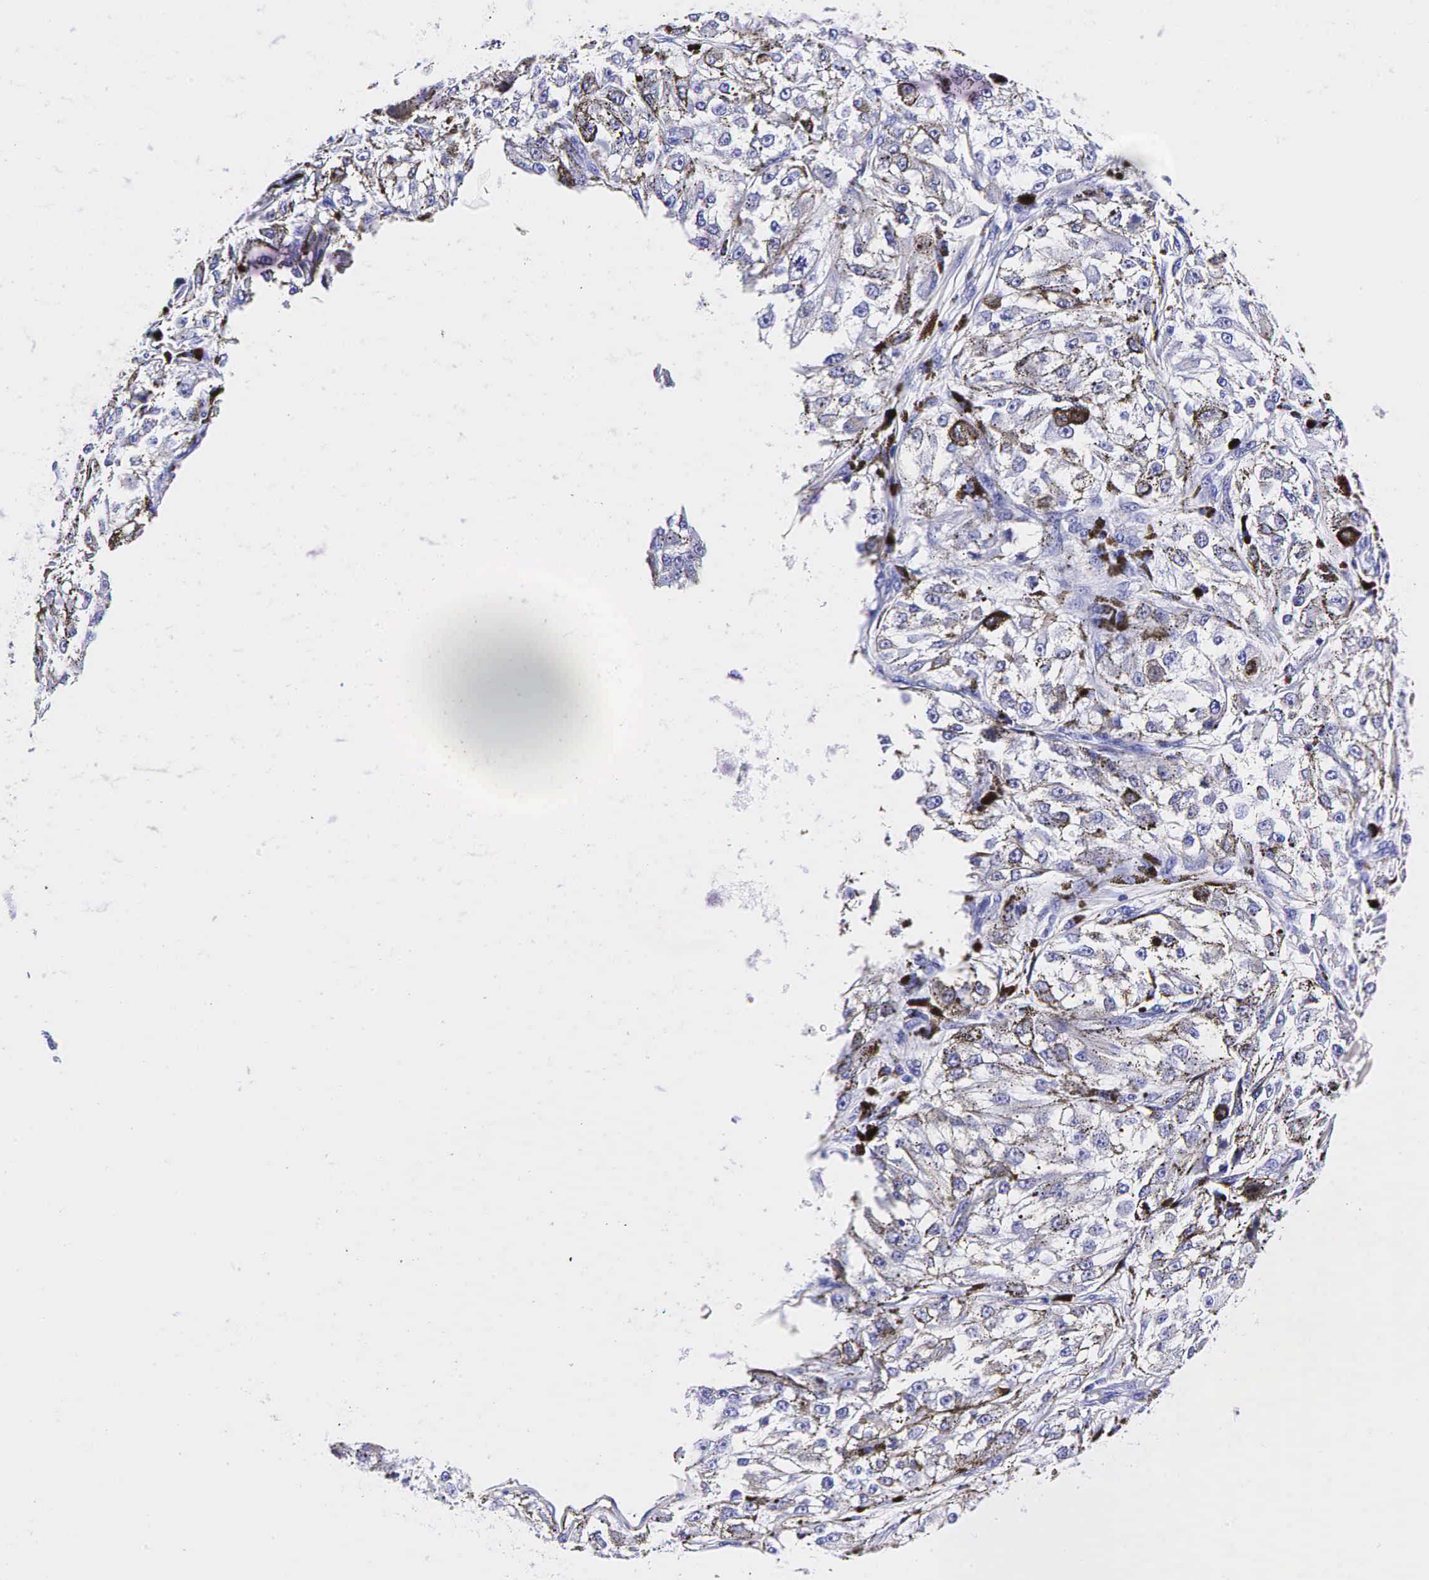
{"staining": {"intensity": "negative", "quantity": "none", "location": "none"}, "tissue": "melanoma", "cell_type": "Tumor cells", "image_type": "cancer", "snomed": [{"axis": "morphology", "description": "Malignant melanoma, NOS"}, {"axis": "topography", "description": "Skin"}], "caption": "Photomicrograph shows no protein positivity in tumor cells of melanoma tissue.", "gene": "GAST", "patient": {"sex": "male", "age": 67}}